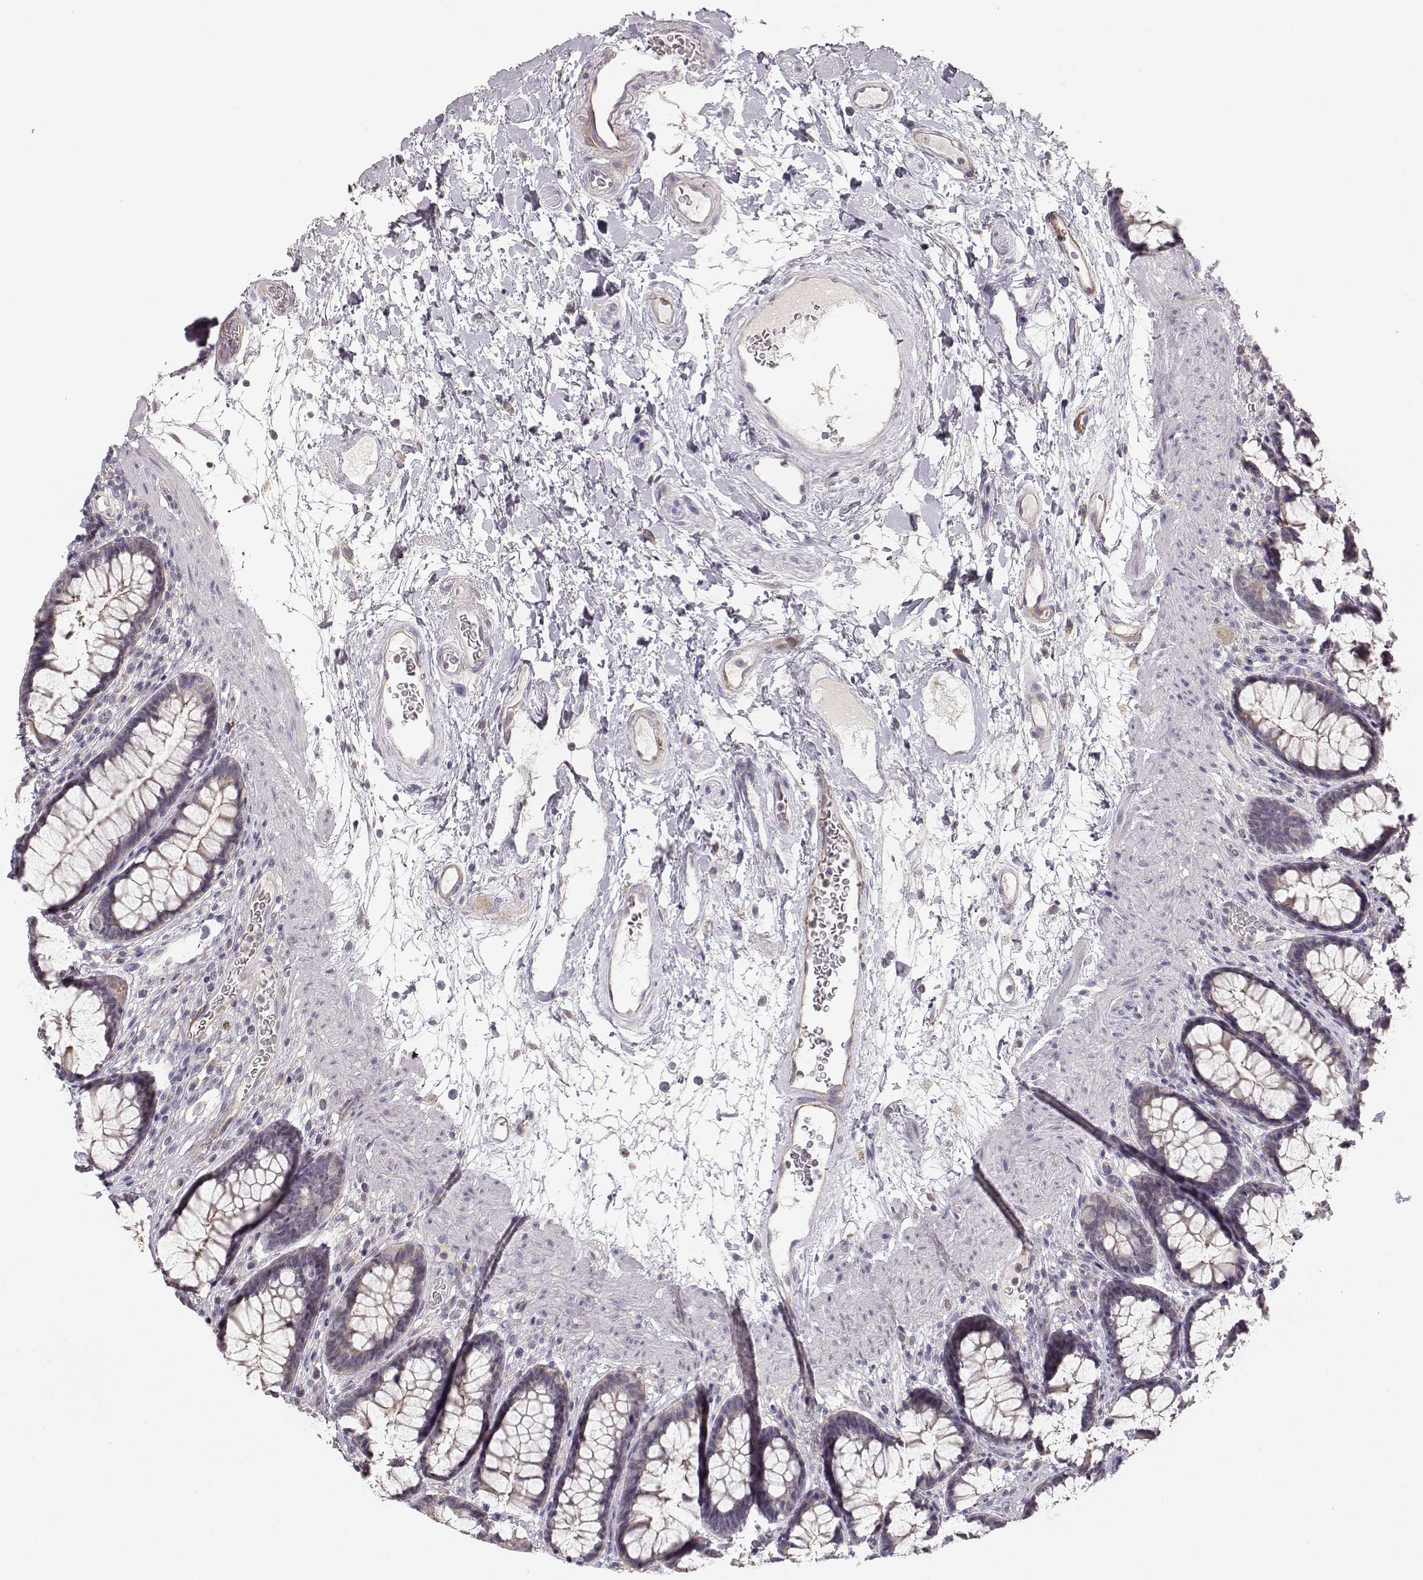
{"staining": {"intensity": "negative", "quantity": "none", "location": "none"}, "tissue": "rectum", "cell_type": "Glandular cells", "image_type": "normal", "snomed": [{"axis": "morphology", "description": "Normal tissue, NOS"}, {"axis": "topography", "description": "Rectum"}], "caption": "This is an immunohistochemistry micrograph of benign human rectum. There is no positivity in glandular cells.", "gene": "ARHGAP8", "patient": {"sex": "male", "age": 72}}